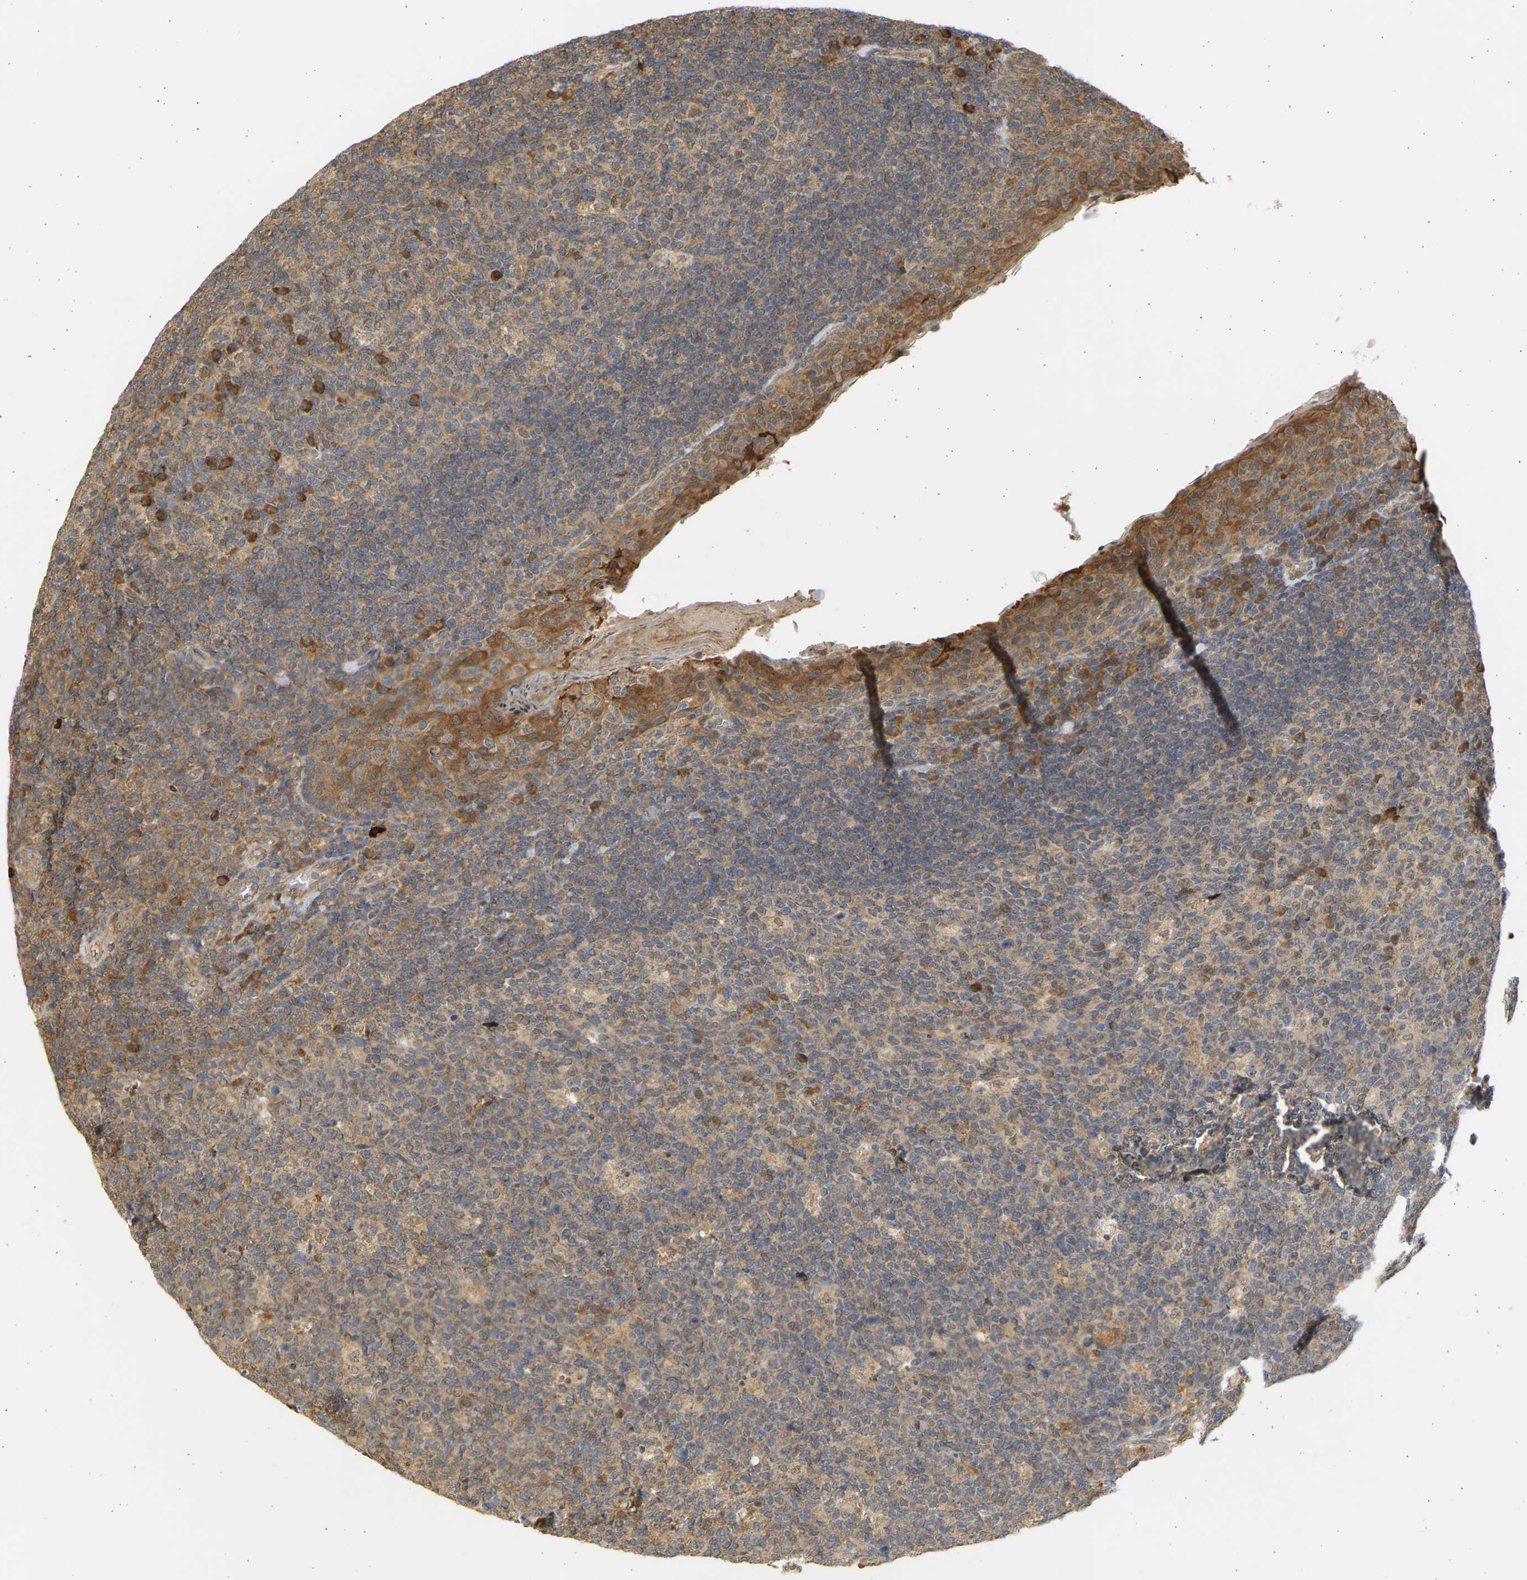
{"staining": {"intensity": "weak", "quantity": ">75%", "location": "cytoplasmic/membranous"}, "tissue": "tonsil", "cell_type": "Germinal center cells", "image_type": "normal", "snomed": [{"axis": "morphology", "description": "Normal tissue, NOS"}, {"axis": "topography", "description": "Tonsil"}], "caption": "Immunohistochemical staining of unremarkable tonsil exhibits weak cytoplasmic/membranous protein staining in approximately >75% of germinal center cells.", "gene": "B4GALT6", "patient": {"sex": "male", "age": 17}}